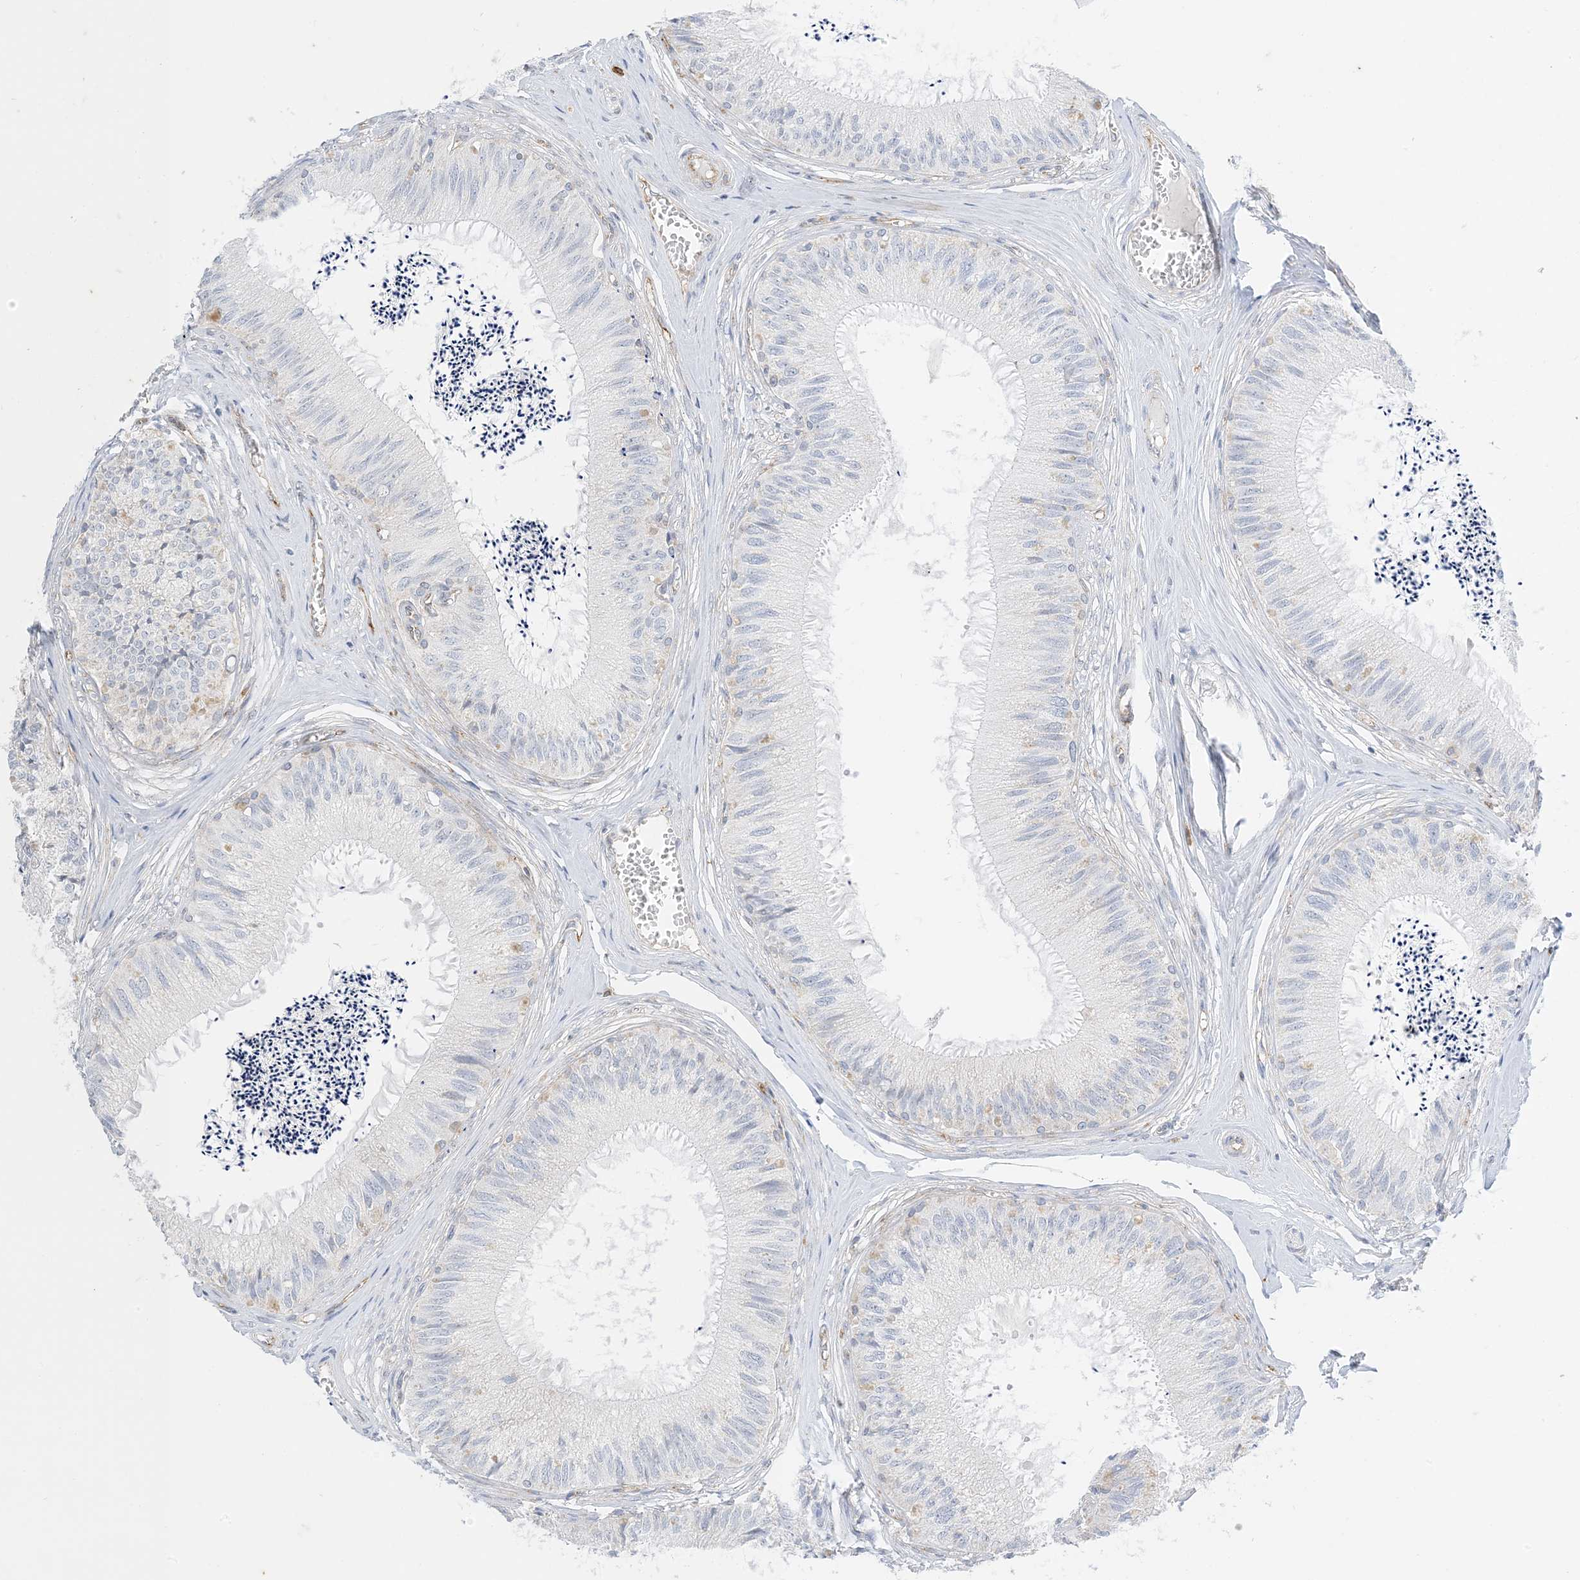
{"staining": {"intensity": "weak", "quantity": "<25%", "location": "cytoplasmic/membranous"}, "tissue": "epididymis", "cell_type": "Glandular cells", "image_type": "normal", "snomed": [{"axis": "morphology", "description": "Normal tissue, NOS"}, {"axis": "topography", "description": "Epididymis"}], "caption": "Immunohistochemistry image of normal epididymis: human epididymis stained with DAB demonstrates no significant protein positivity in glandular cells. (Stains: DAB immunohistochemistry with hematoxylin counter stain, Microscopy: brightfield microscopy at high magnification).", "gene": "RAC1", "patient": {"sex": "male", "age": 79}}